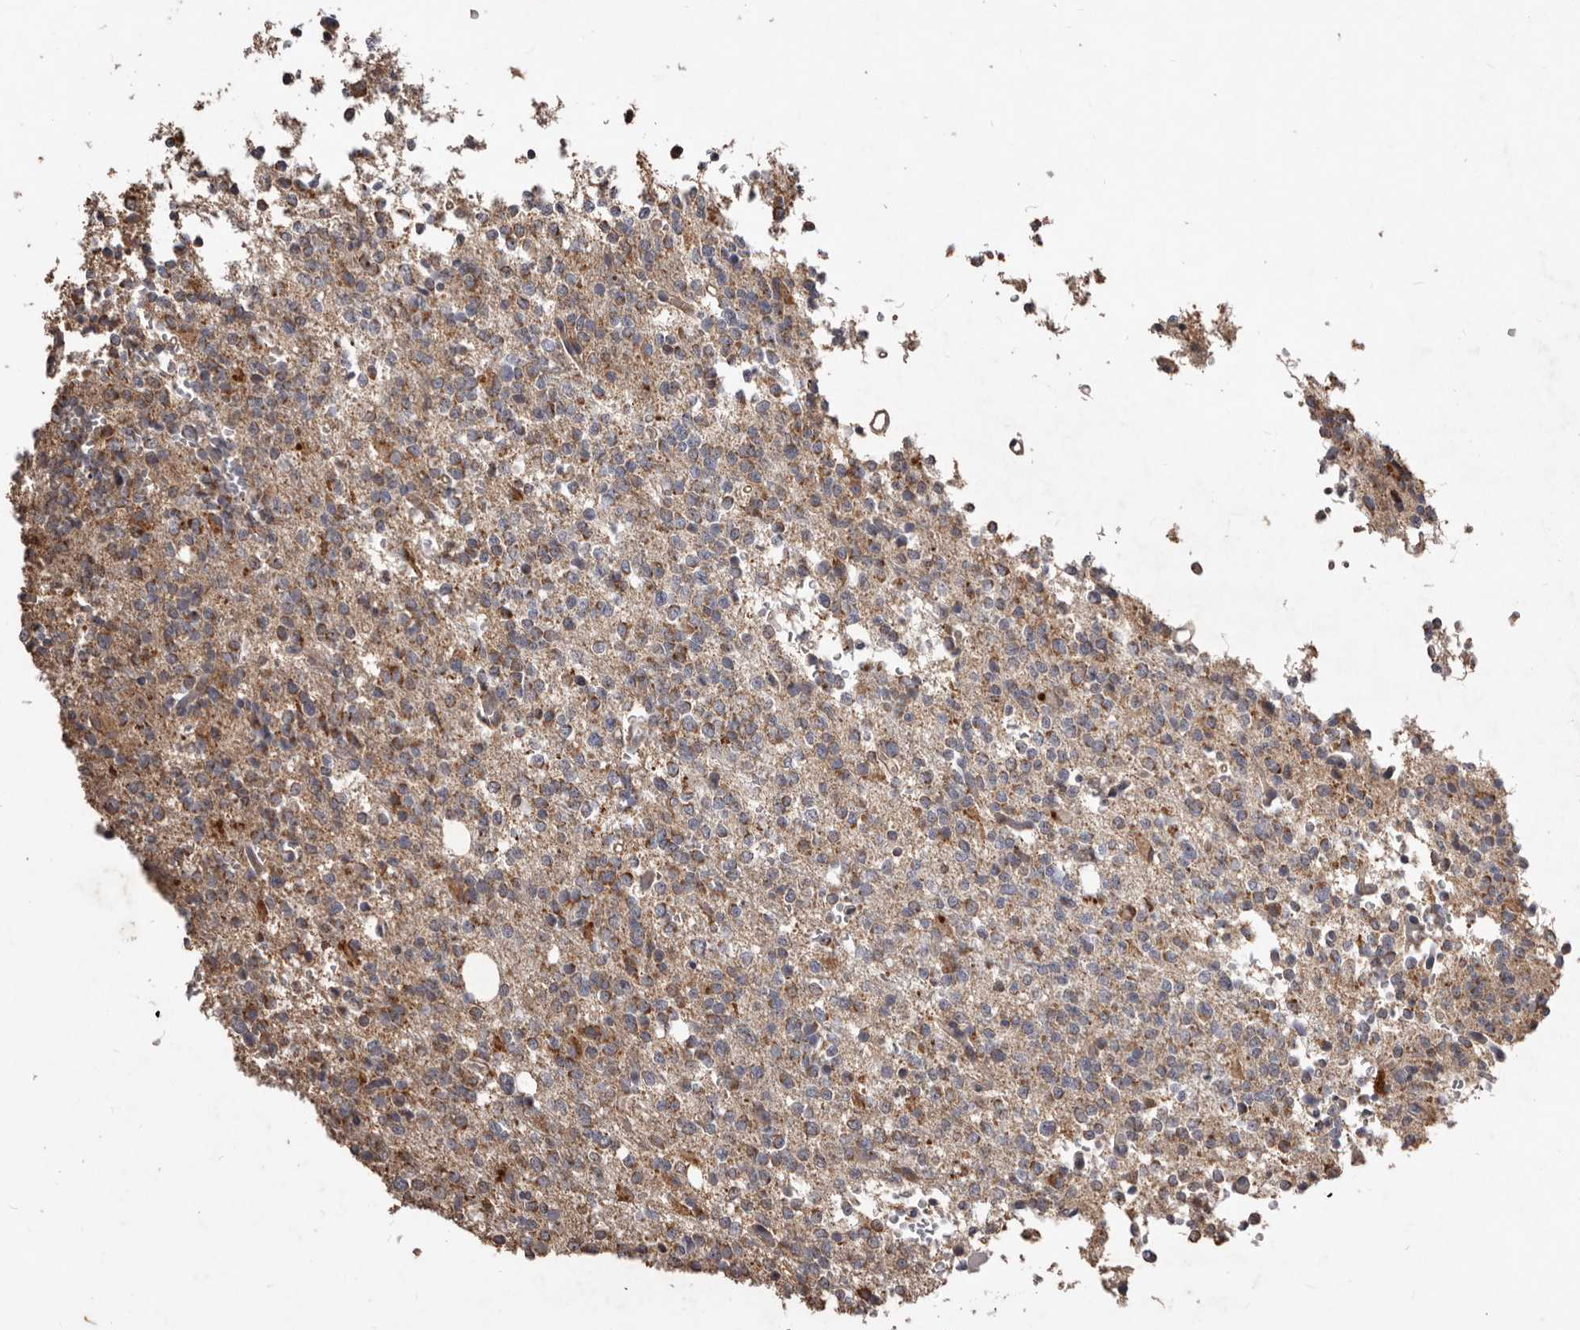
{"staining": {"intensity": "weak", "quantity": ">75%", "location": "cytoplasmic/membranous"}, "tissue": "glioma", "cell_type": "Tumor cells", "image_type": "cancer", "snomed": [{"axis": "morphology", "description": "Glioma, malignant, High grade"}, {"axis": "topography", "description": "Brain"}], "caption": "A photomicrograph of human malignant high-grade glioma stained for a protein demonstrates weak cytoplasmic/membranous brown staining in tumor cells.", "gene": "CXCL14", "patient": {"sex": "female", "age": 62}}